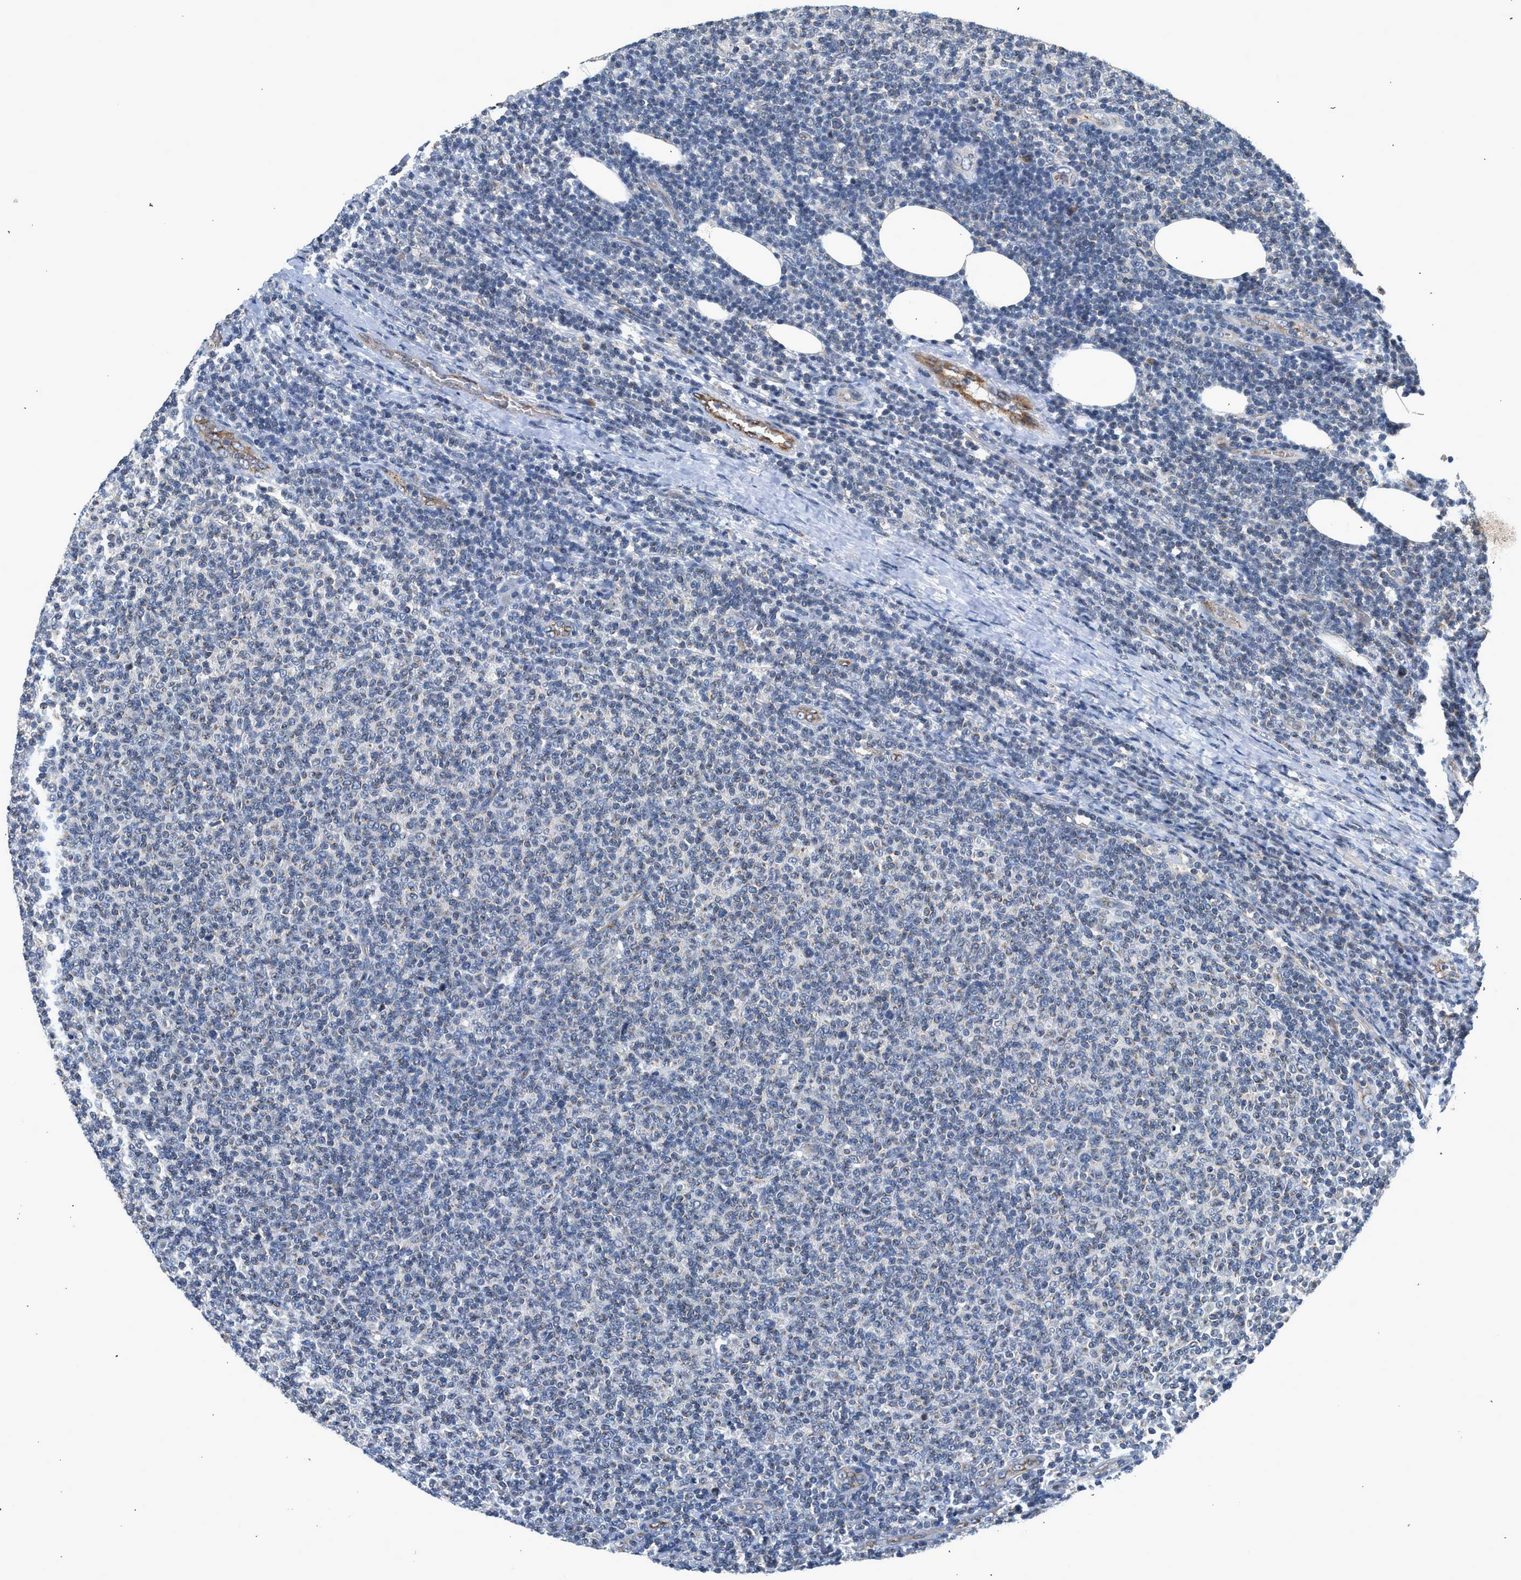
{"staining": {"intensity": "negative", "quantity": "none", "location": "none"}, "tissue": "lymphoma", "cell_type": "Tumor cells", "image_type": "cancer", "snomed": [{"axis": "morphology", "description": "Malignant lymphoma, non-Hodgkin's type, Low grade"}, {"axis": "topography", "description": "Lymph node"}], "caption": "This is an immunohistochemistry image of human lymphoma. There is no positivity in tumor cells.", "gene": "PIM1", "patient": {"sex": "male", "age": 66}}